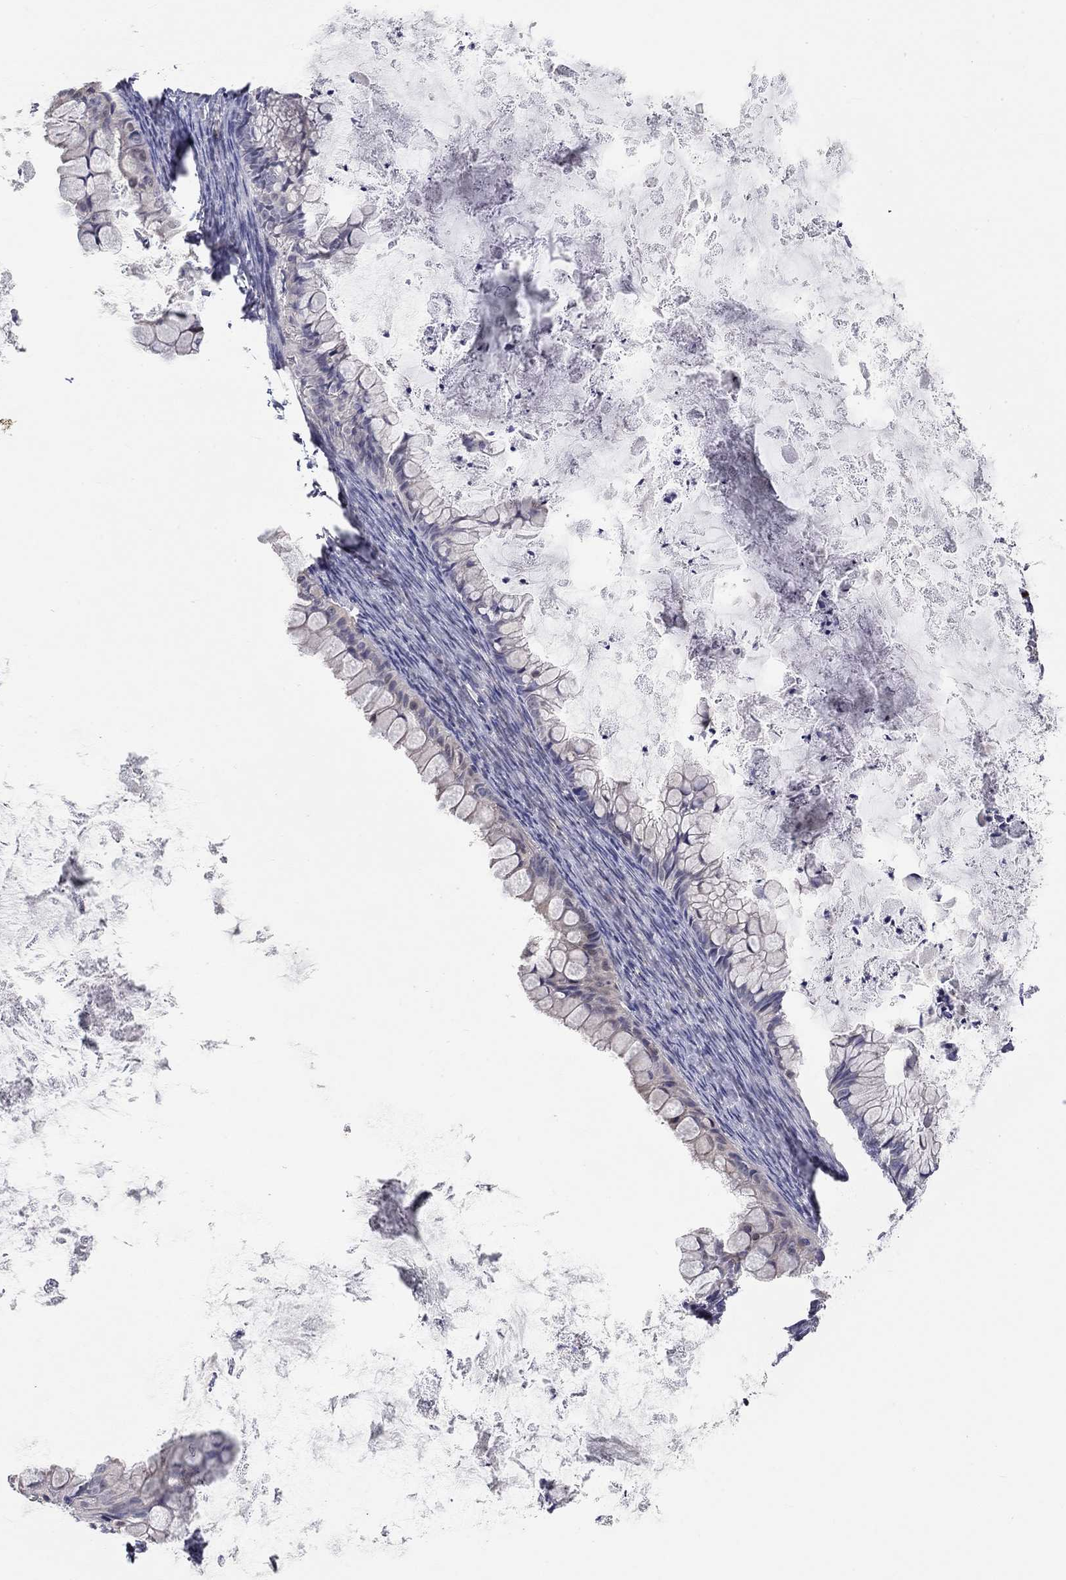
{"staining": {"intensity": "negative", "quantity": "none", "location": "none"}, "tissue": "ovarian cancer", "cell_type": "Tumor cells", "image_type": "cancer", "snomed": [{"axis": "morphology", "description": "Cystadenocarcinoma, mucinous, NOS"}, {"axis": "topography", "description": "Ovary"}], "caption": "IHC of ovarian cancer (mucinous cystadenocarcinoma) shows no positivity in tumor cells. (Immunohistochemistry (ihc), brightfield microscopy, high magnification).", "gene": "PAPSS2", "patient": {"sex": "female", "age": 35}}